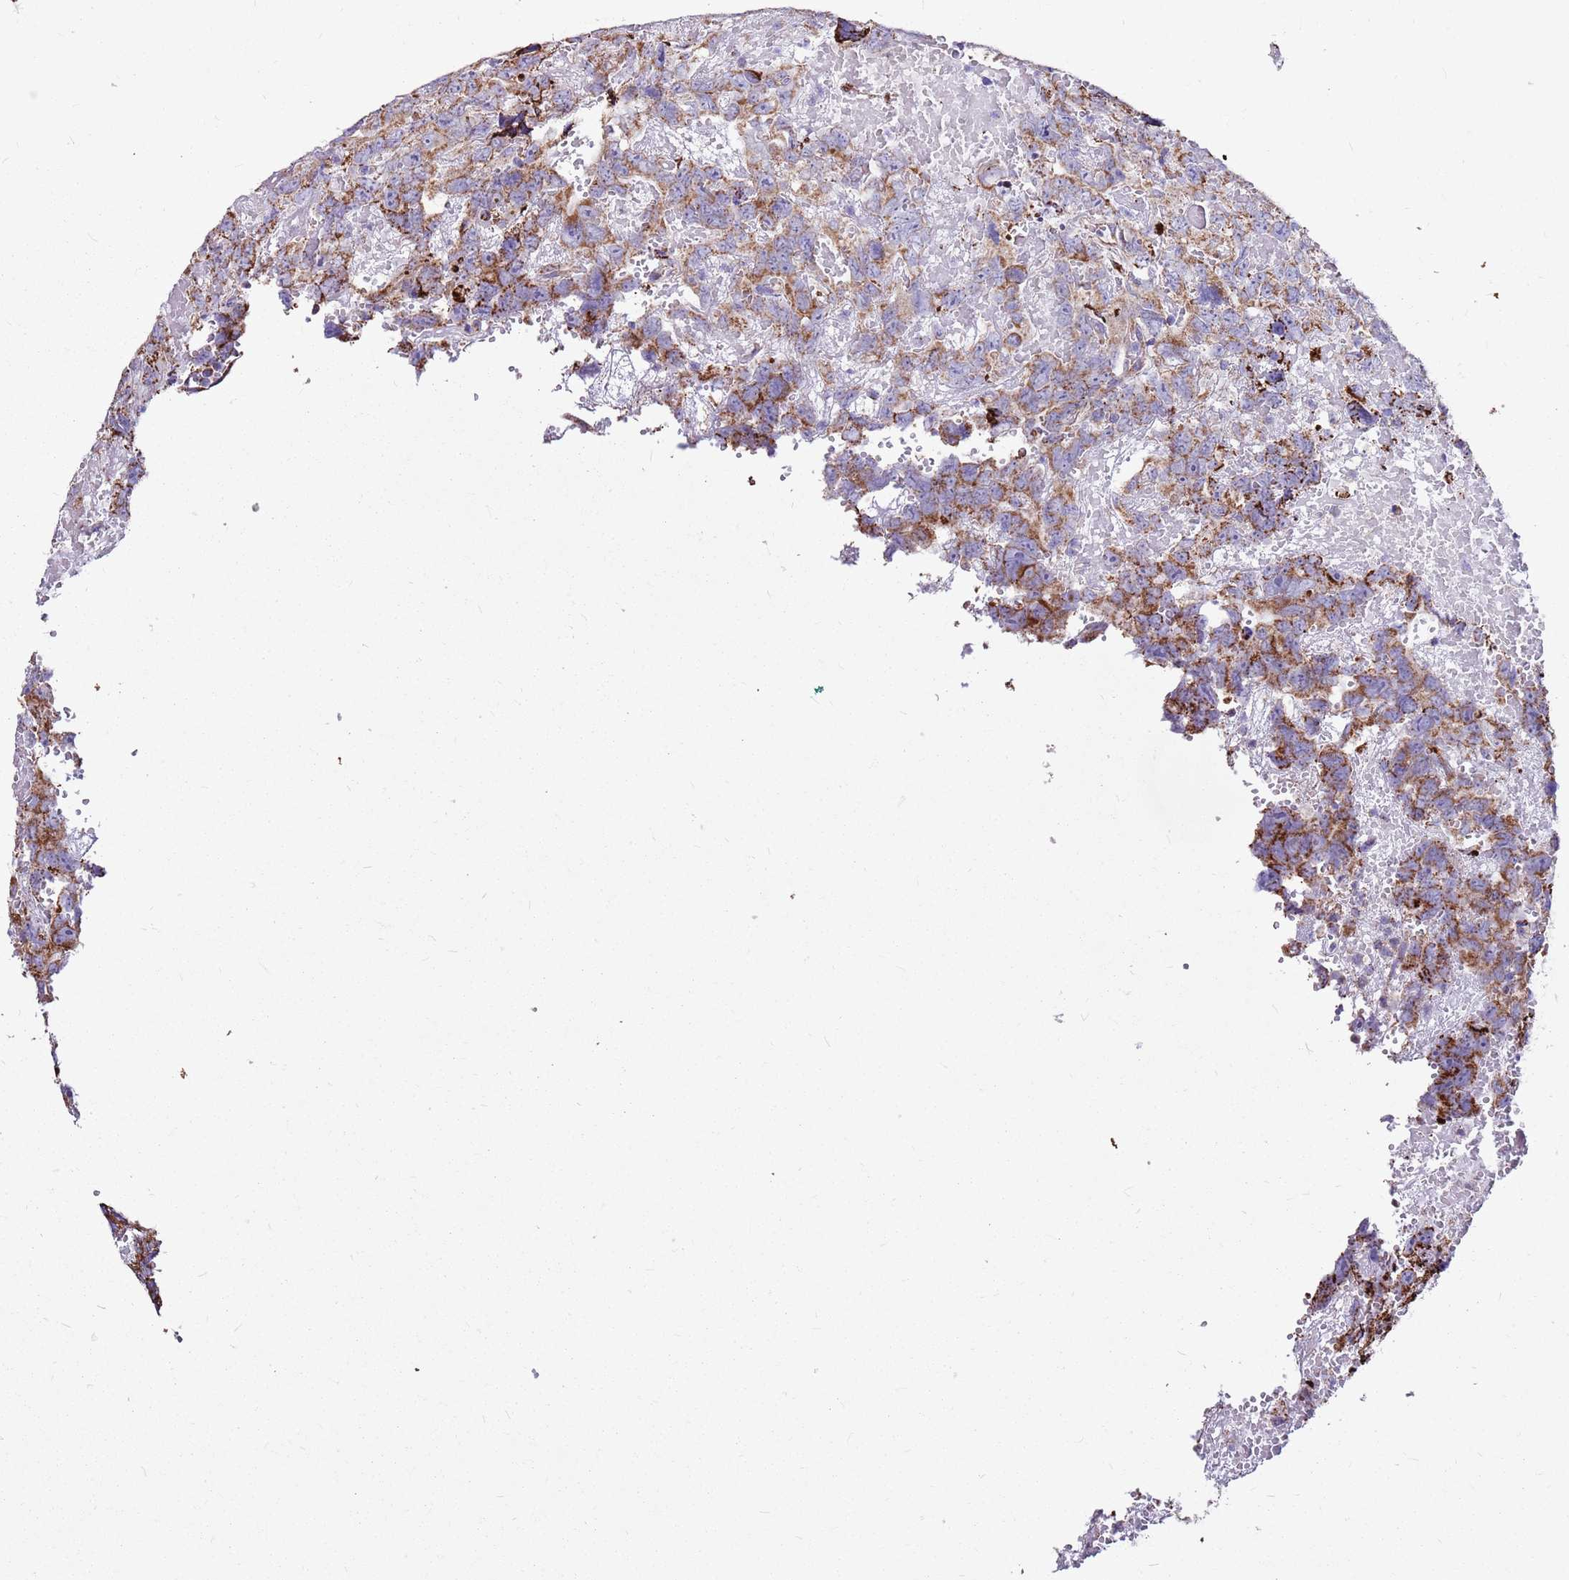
{"staining": {"intensity": "moderate", "quantity": ">75%", "location": "cytoplasmic/membranous"}, "tissue": "testis cancer", "cell_type": "Tumor cells", "image_type": "cancer", "snomed": [{"axis": "morphology", "description": "Carcinoma, Embryonal, NOS"}, {"axis": "topography", "description": "Testis"}], "caption": "Protein staining shows moderate cytoplasmic/membranous positivity in approximately >75% of tumor cells in embryonal carcinoma (testis).", "gene": "HECTD4", "patient": {"sex": "male", "age": 45}}